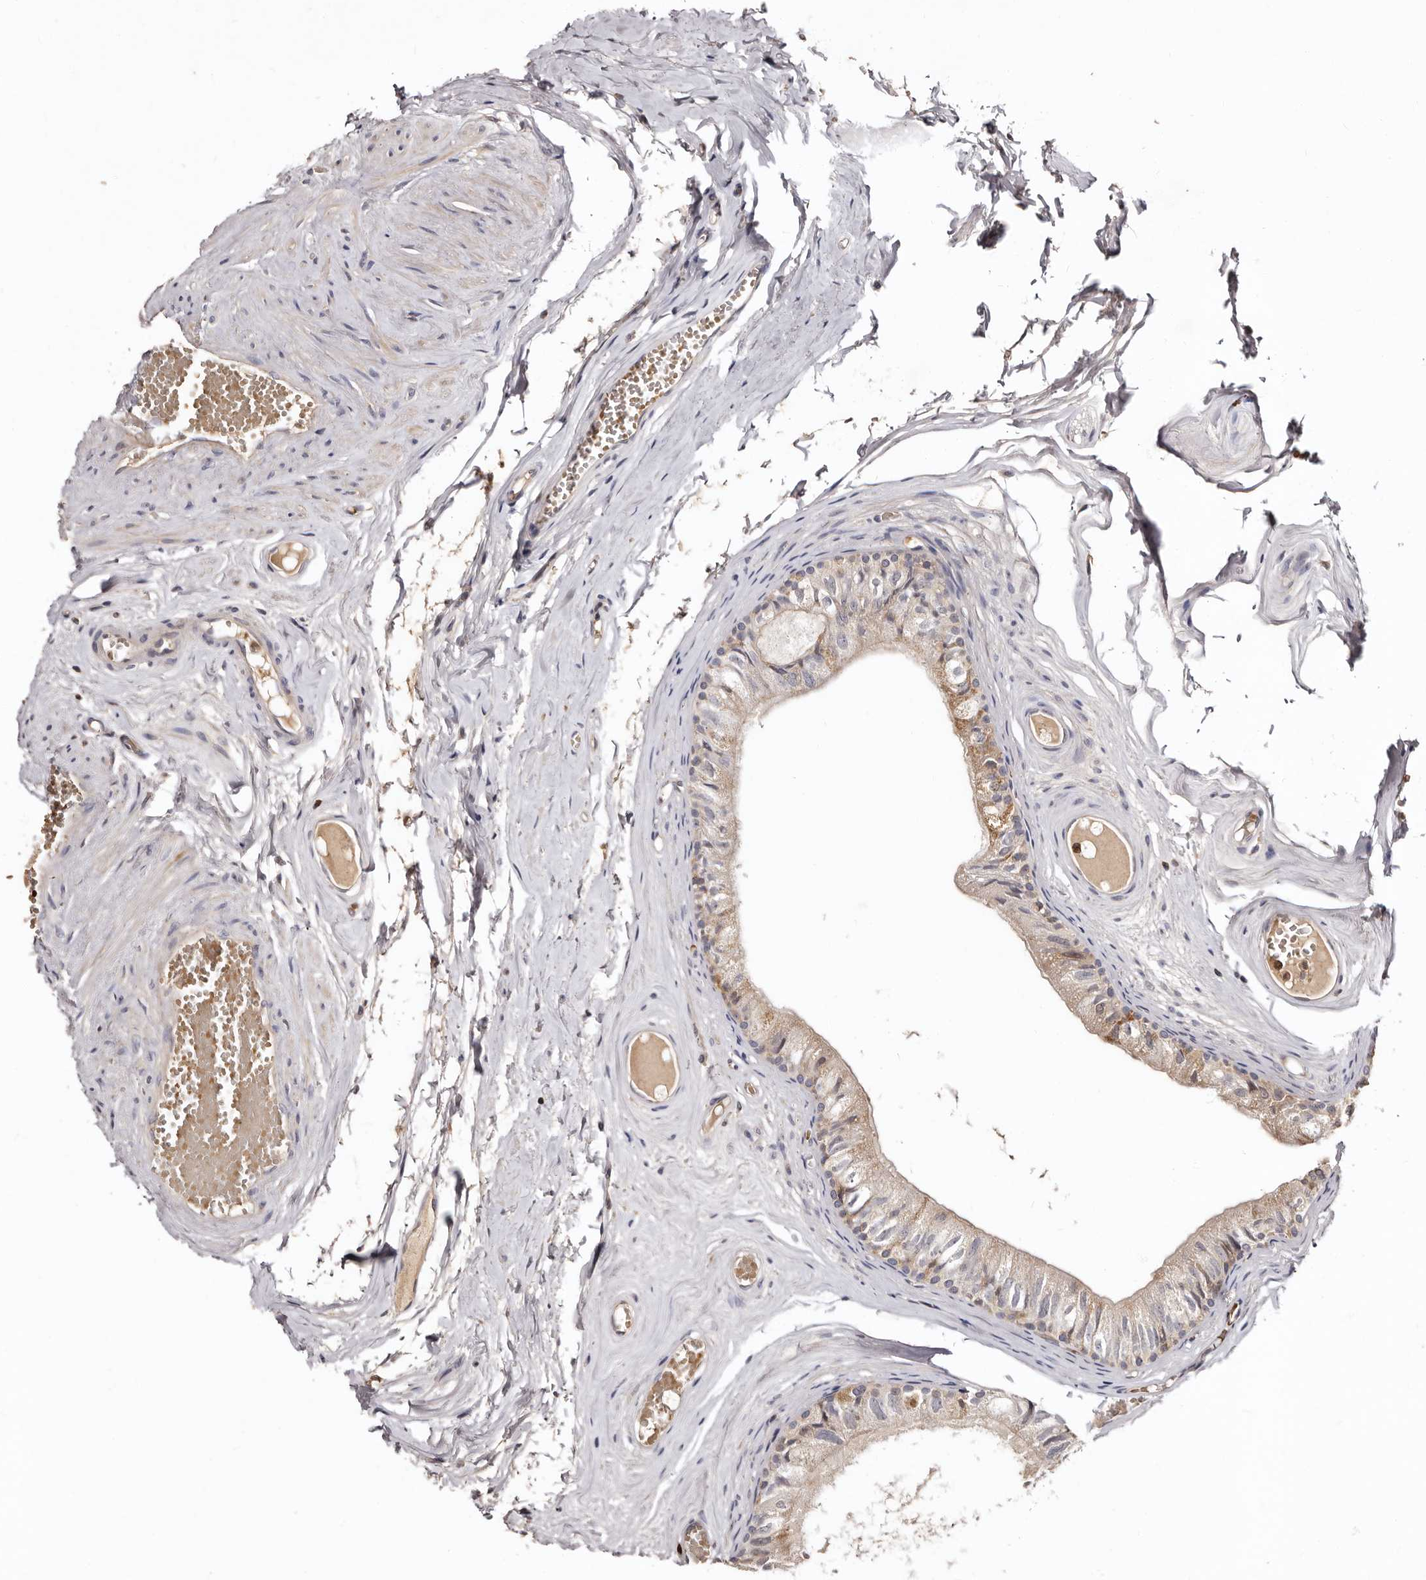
{"staining": {"intensity": "weak", "quantity": ">75%", "location": "cytoplasmic/membranous"}, "tissue": "epididymis", "cell_type": "Glandular cells", "image_type": "normal", "snomed": [{"axis": "morphology", "description": "Normal tissue, NOS"}, {"axis": "topography", "description": "Epididymis"}], "caption": "Immunohistochemical staining of benign human epididymis exhibits low levels of weak cytoplasmic/membranous expression in about >75% of glandular cells. Ihc stains the protein of interest in brown and the nuclei are stained blue.", "gene": "BAX", "patient": {"sex": "male", "age": 79}}